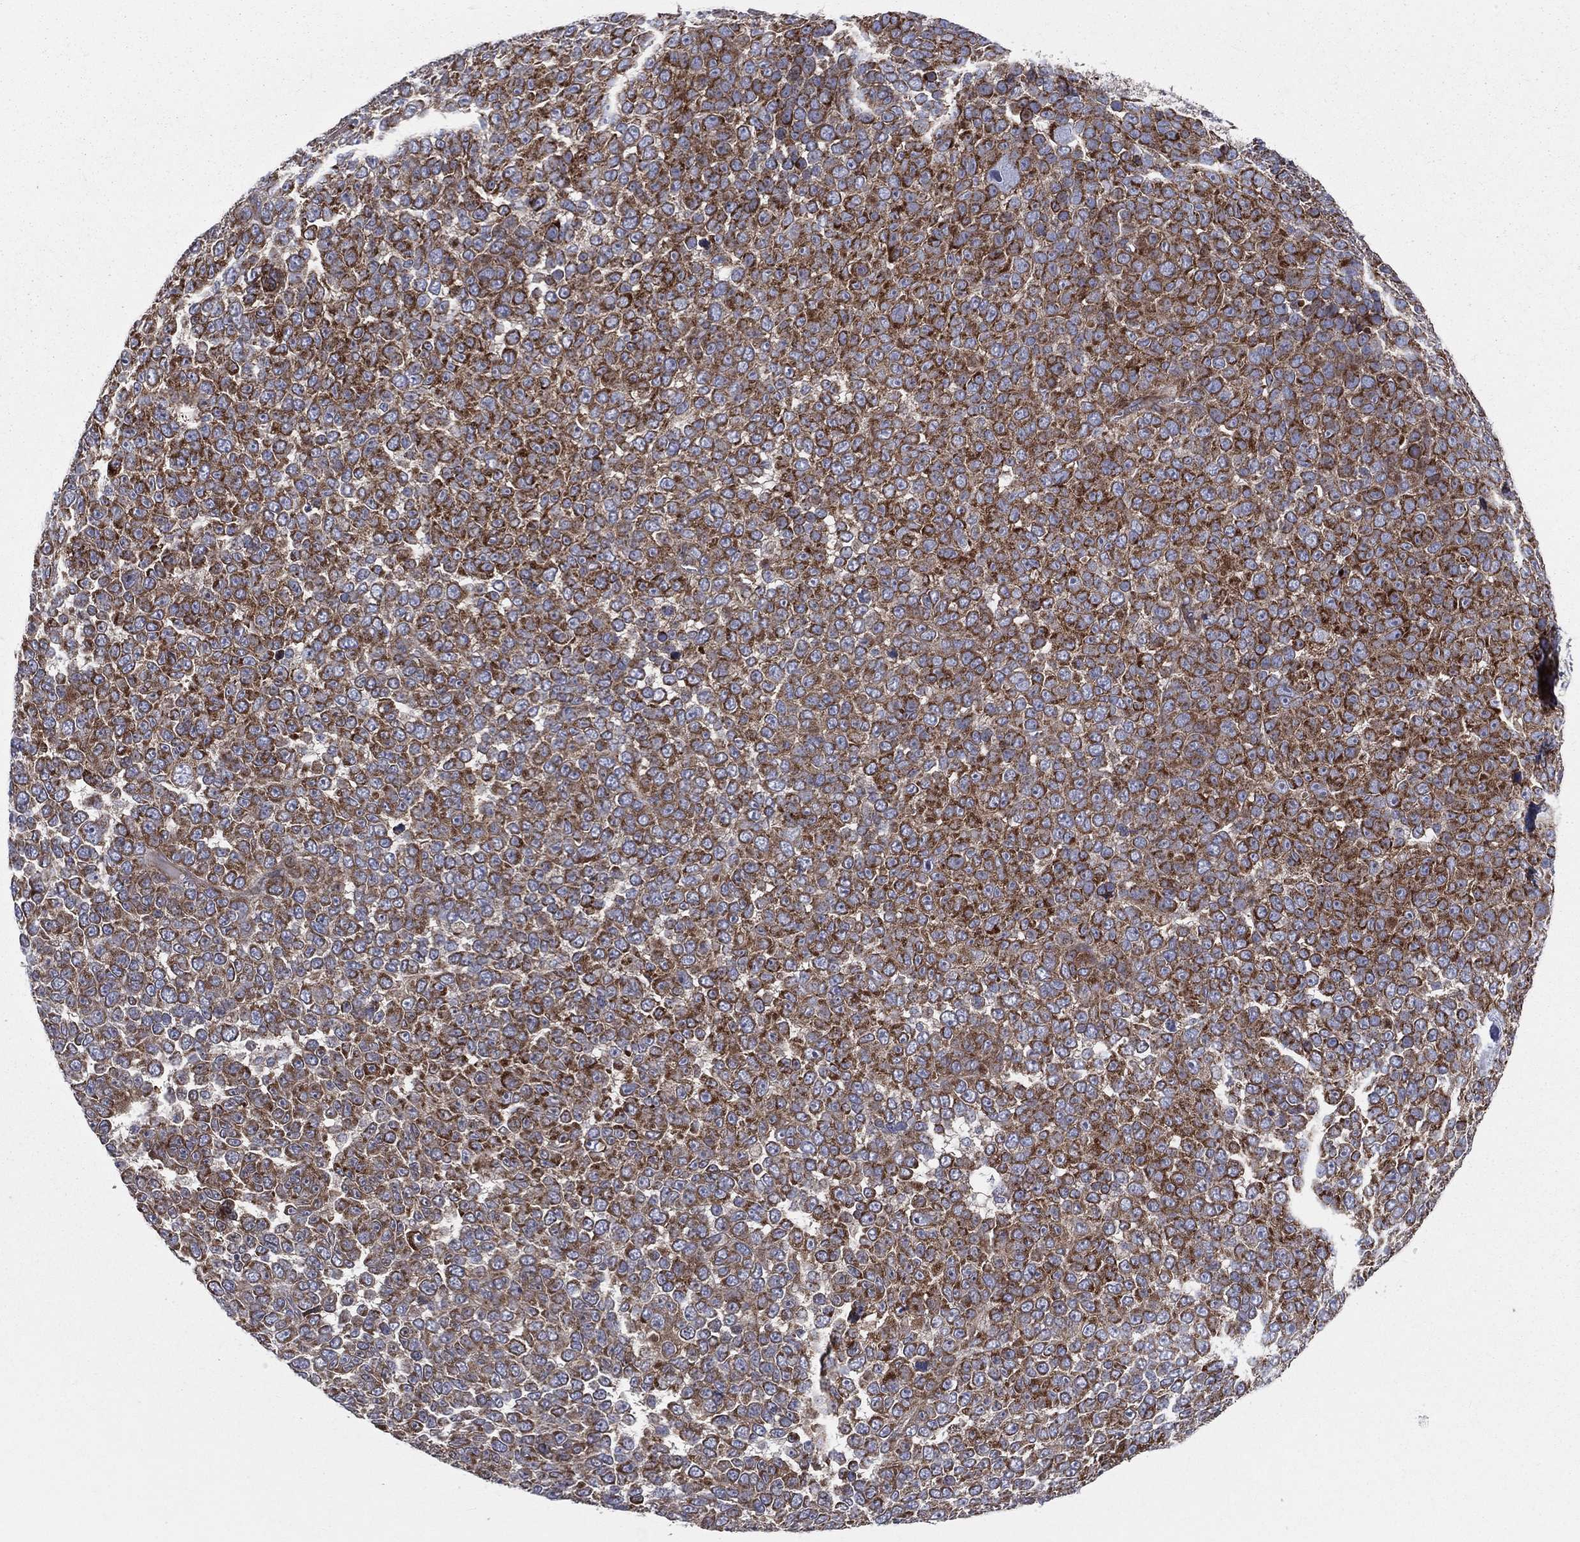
{"staining": {"intensity": "strong", "quantity": "25%-75%", "location": "cytoplasmic/membranous"}, "tissue": "melanoma", "cell_type": "Tumor cells", "image_type": "cancer", "snomed": [{"axis": "morphology", "description": "Malignant melanoma, NOS"}, {"axis": "topography", "description": "Skin"}], "caption": "A high amount of strong cytoplasmic/membranous staining is appreciated in about 25%-75% of tumor cells in malignant melanoma tissue. (DAB (3,3'-diaminobenzidine) IHC, brown staining for protein, blue staining for nuclei).", "gene": "MIX23", "patient": {"sex": "female", "age": 95}}